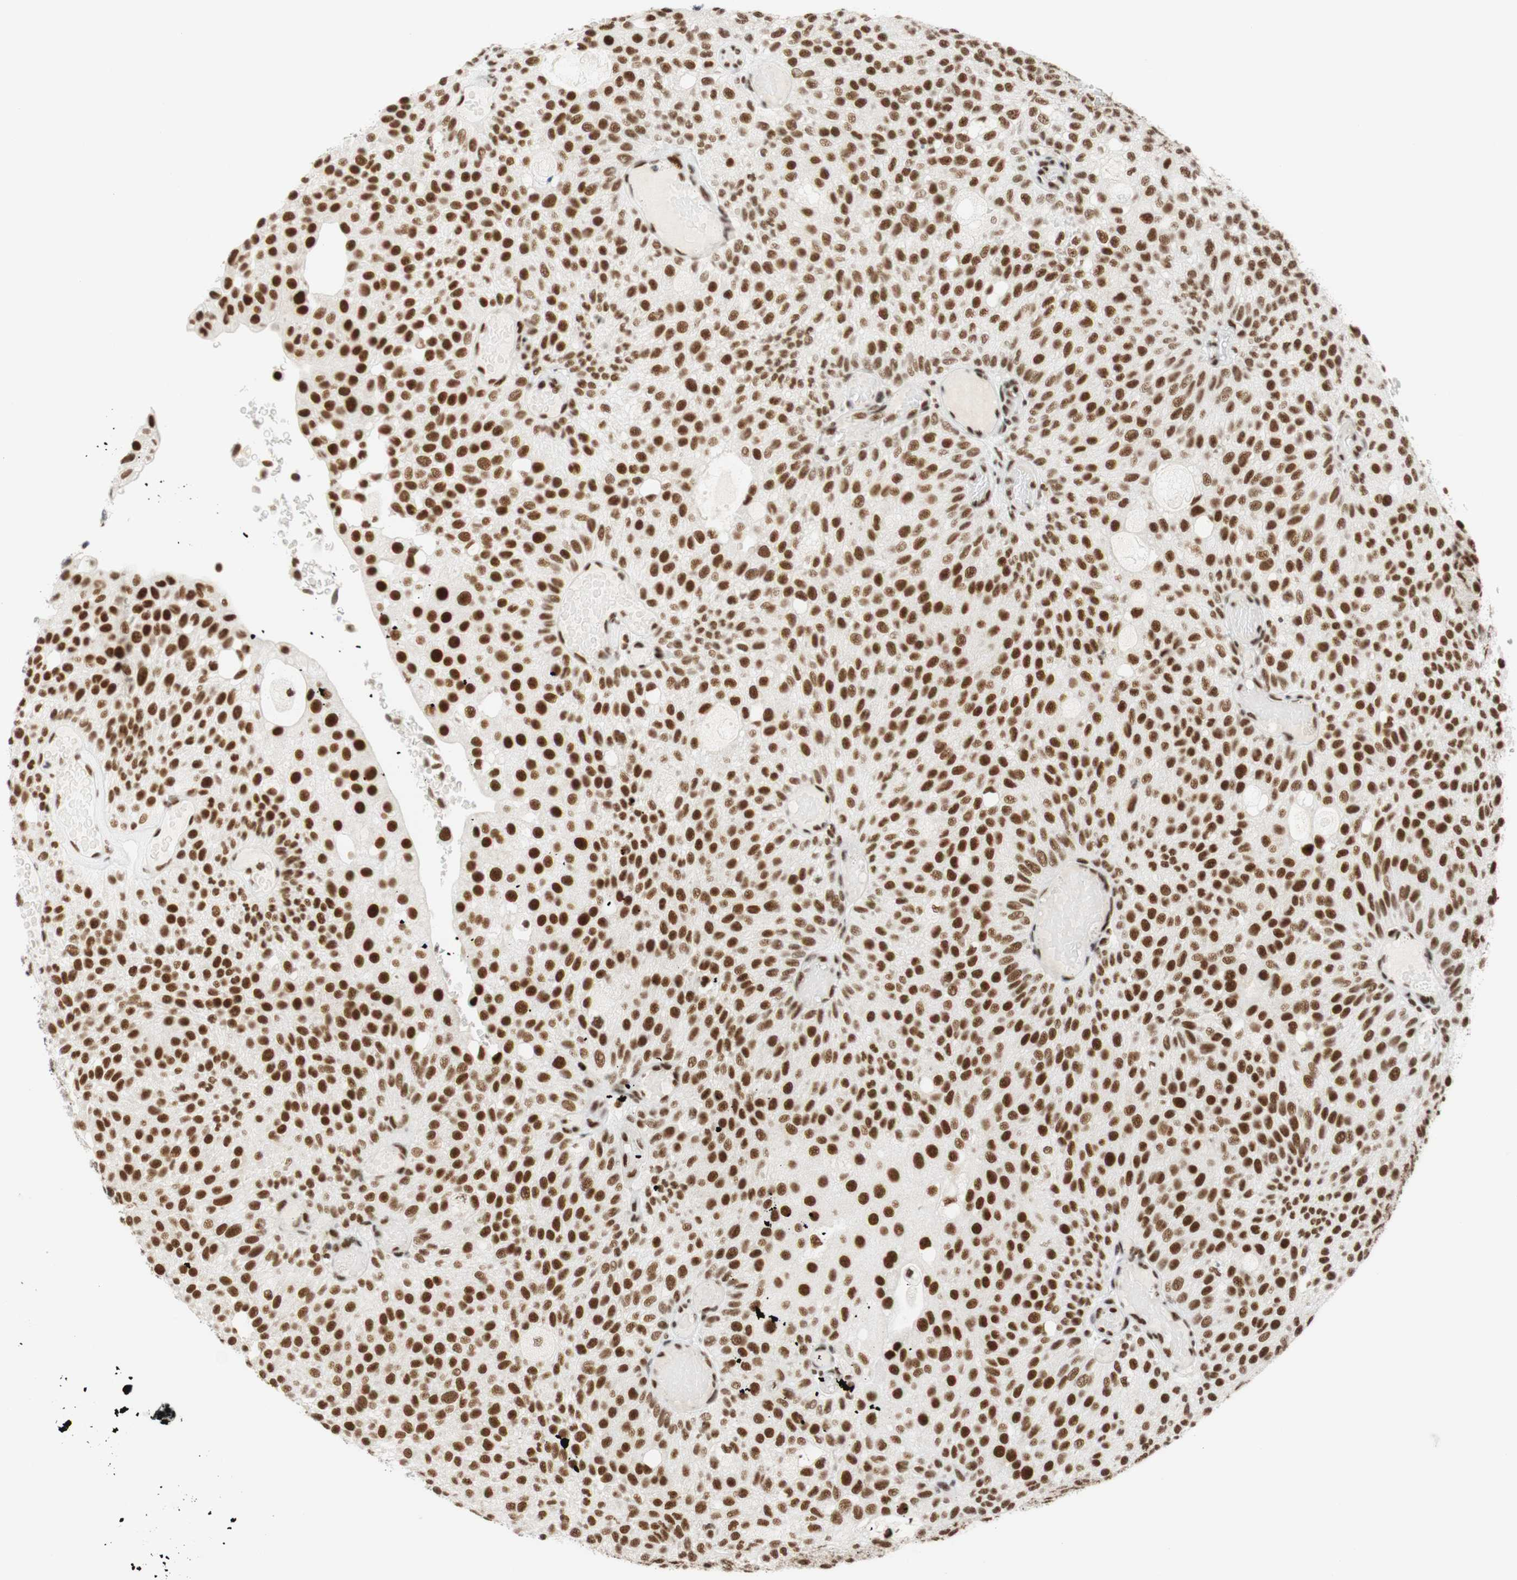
{"staining": {"intensity": "moderate", "quantity": ">75%", "location": "nuclear"}, "tissue": "urothelial cancer", "cell_type": "Tumor cells", "image_type": "cancer", "snomed": [{"axis": "morphology", "description": "Urothelial carcinoma, Low grade"}, {"axis": "topography", "description": "Urinary bladder"}], "caption": "Low-grade urothelial carcinoma stained with a protein marker reveals moderate staining in tumor cells.", "gene": "RNF20", "patient": {"sex": "male", "age": 78}}